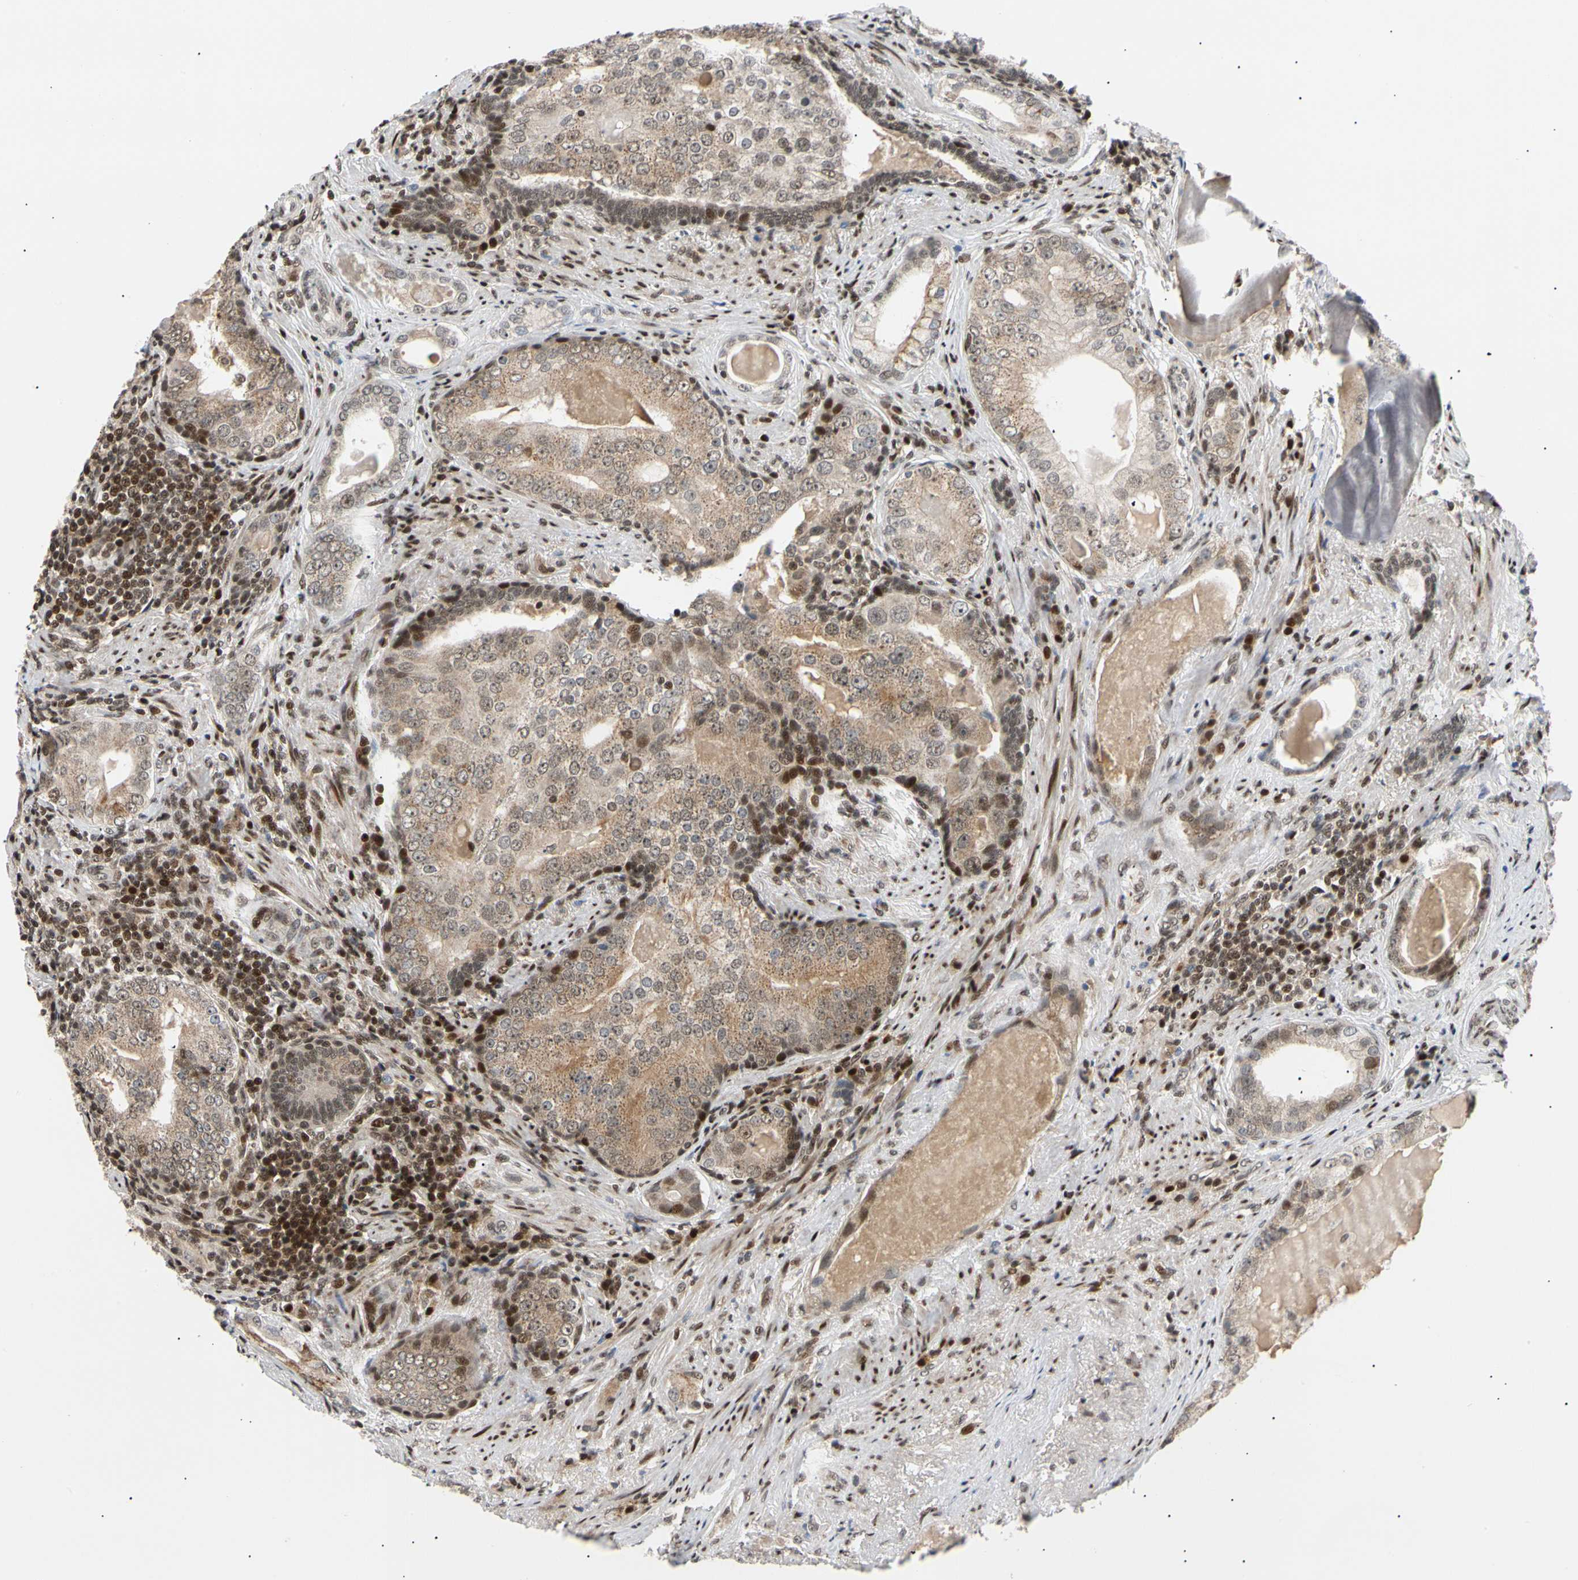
{"staining": {"intensity": "moderate", "quantity": "25%-75%", "location": "cytoplasmic/membranous,nuclear"}, "tissue": "prostate cancer", "cell_type": "Tumor cells", "image_type": "cancer", "snomed": [{"axis": "morphology", "description": "Adenocarcinoma, High grade"}, {"axis": "topography", "description": "Prostate"}], "caption": "Moderate cytoplasmic/membranous and nuclear protein positivity is seen in about 25%-75% of tumor cells in prostate high-grade adenocarcinoma.", "gene": "E2F1", "patient": {"sex": "male", "age": 66}}